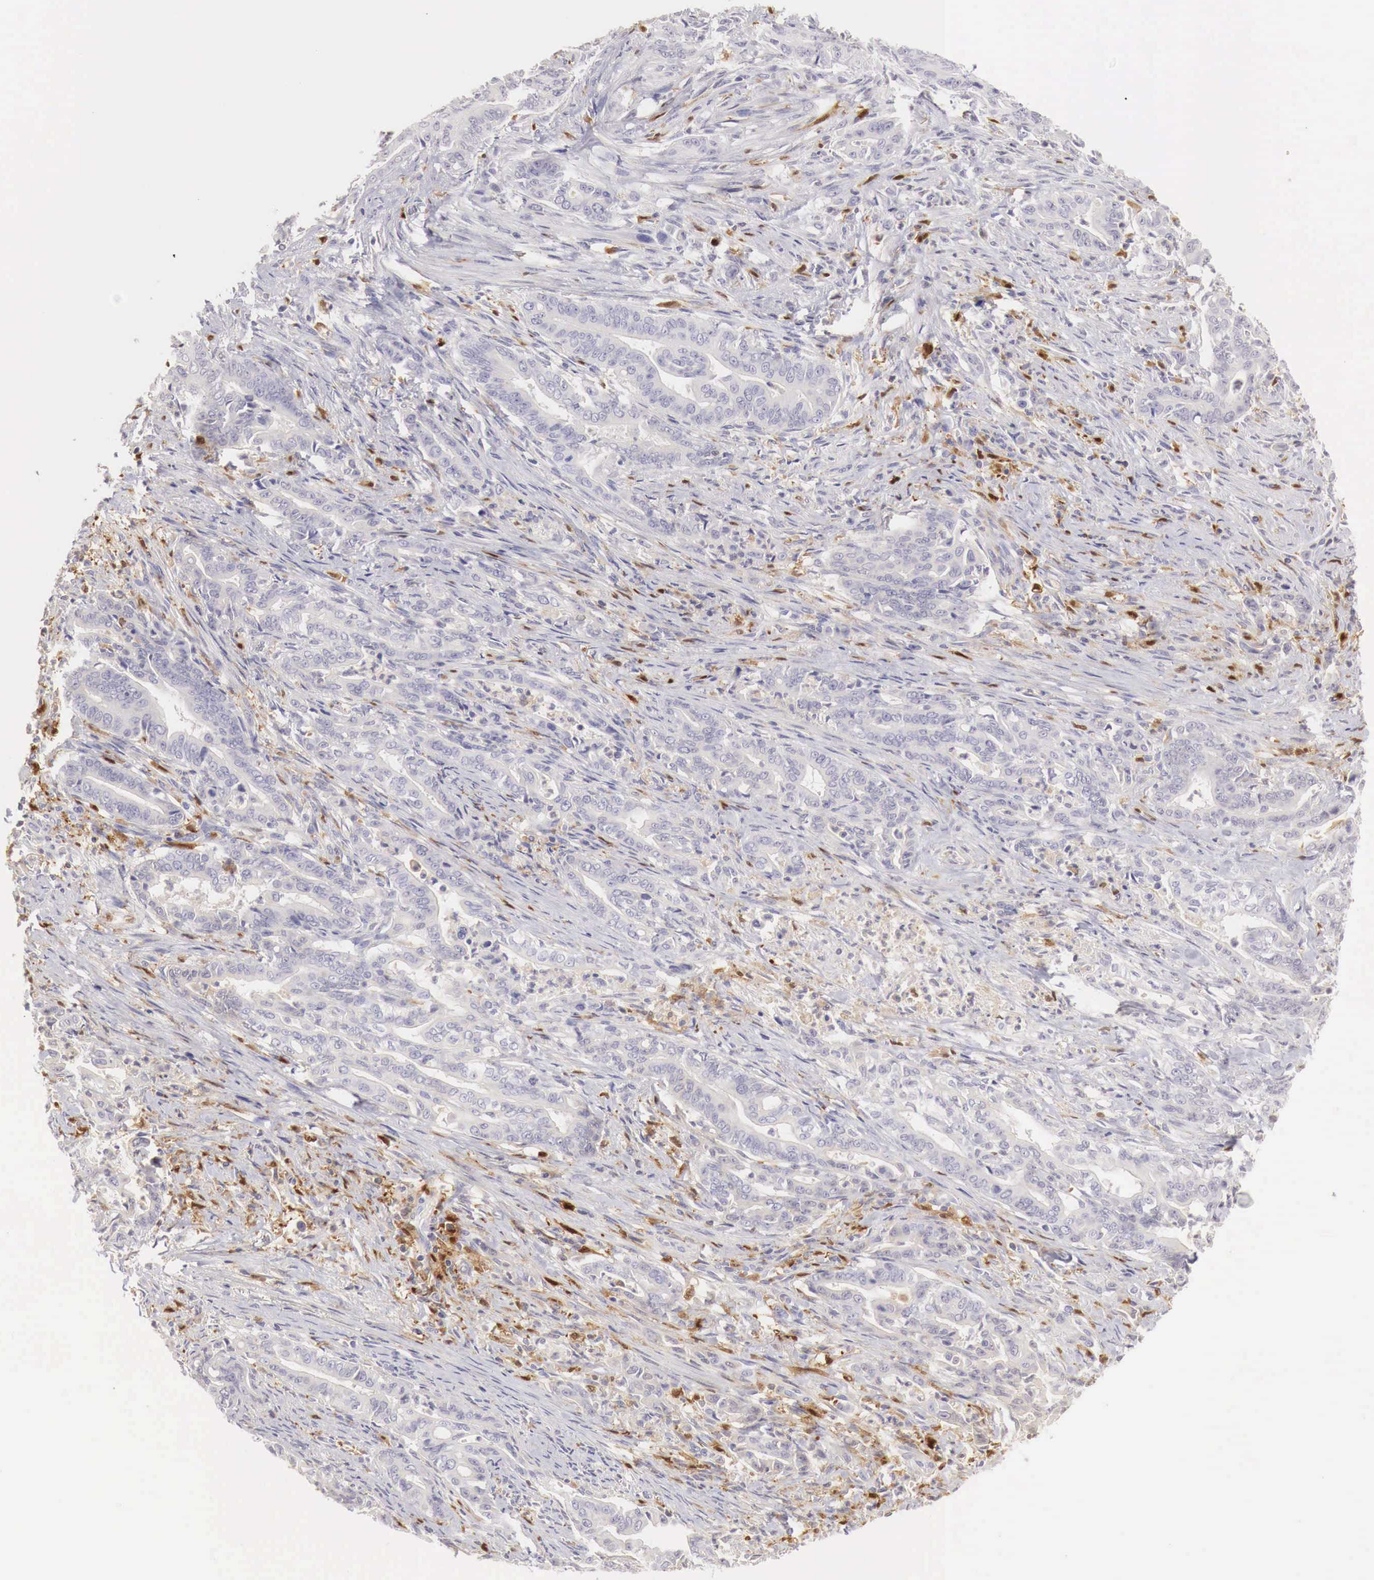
{"staining": {"intensity": "negative", "quantity": "none", "location": "none"}, "tissue": "stomach cancer", "cell_type": "Tumor cells", "image_type": "cancer", "snomed": [{"axis": "morphology", "description": "Adenocarcinoma, NOS"}, {"axis": "topography", "description": "Stomach"}], "caption": "The micrograph reveals no staining of tumor cells in stomach cancer.", "gene": "RENBP", "patient": {"sex": "female", "age": 76}}